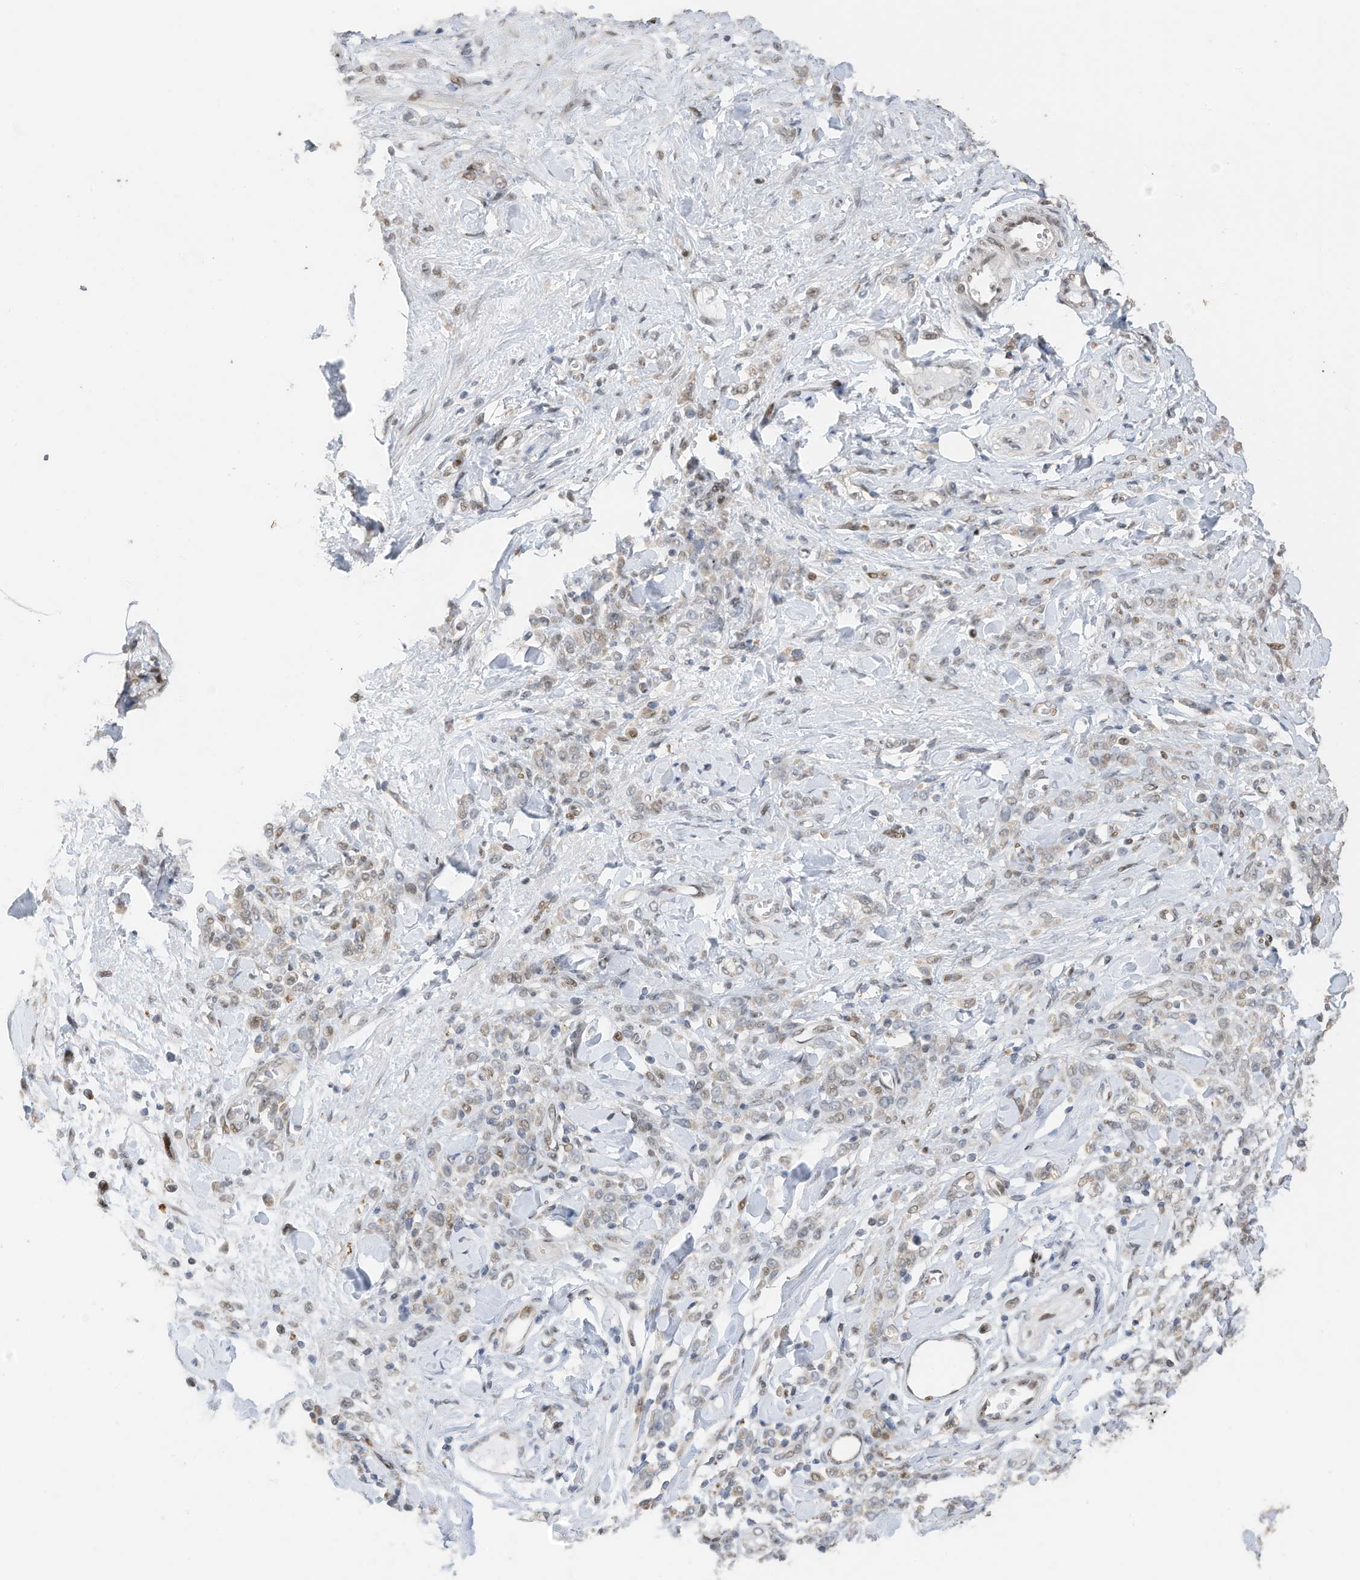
{"staining": {"intensity": "weak", "quantity": "<25%", "location": "nuclear"}, "tissue": "stomach cancer", "cell_type": "Tumor cells", "image_type": "cancer", "snomed": [{"axis": "morphology", "description": "Normal tissue, NOS"}, {"axis": "morphology", "description": "Adenocarcinoma, NOS"}, {"axis": "topography", "description": "Stomach"}], "caption": "There is no significant staining in tumor cells of stomach cancer.", "gene": "RABL3", "patient": {"sex": "male", "age": 82}}